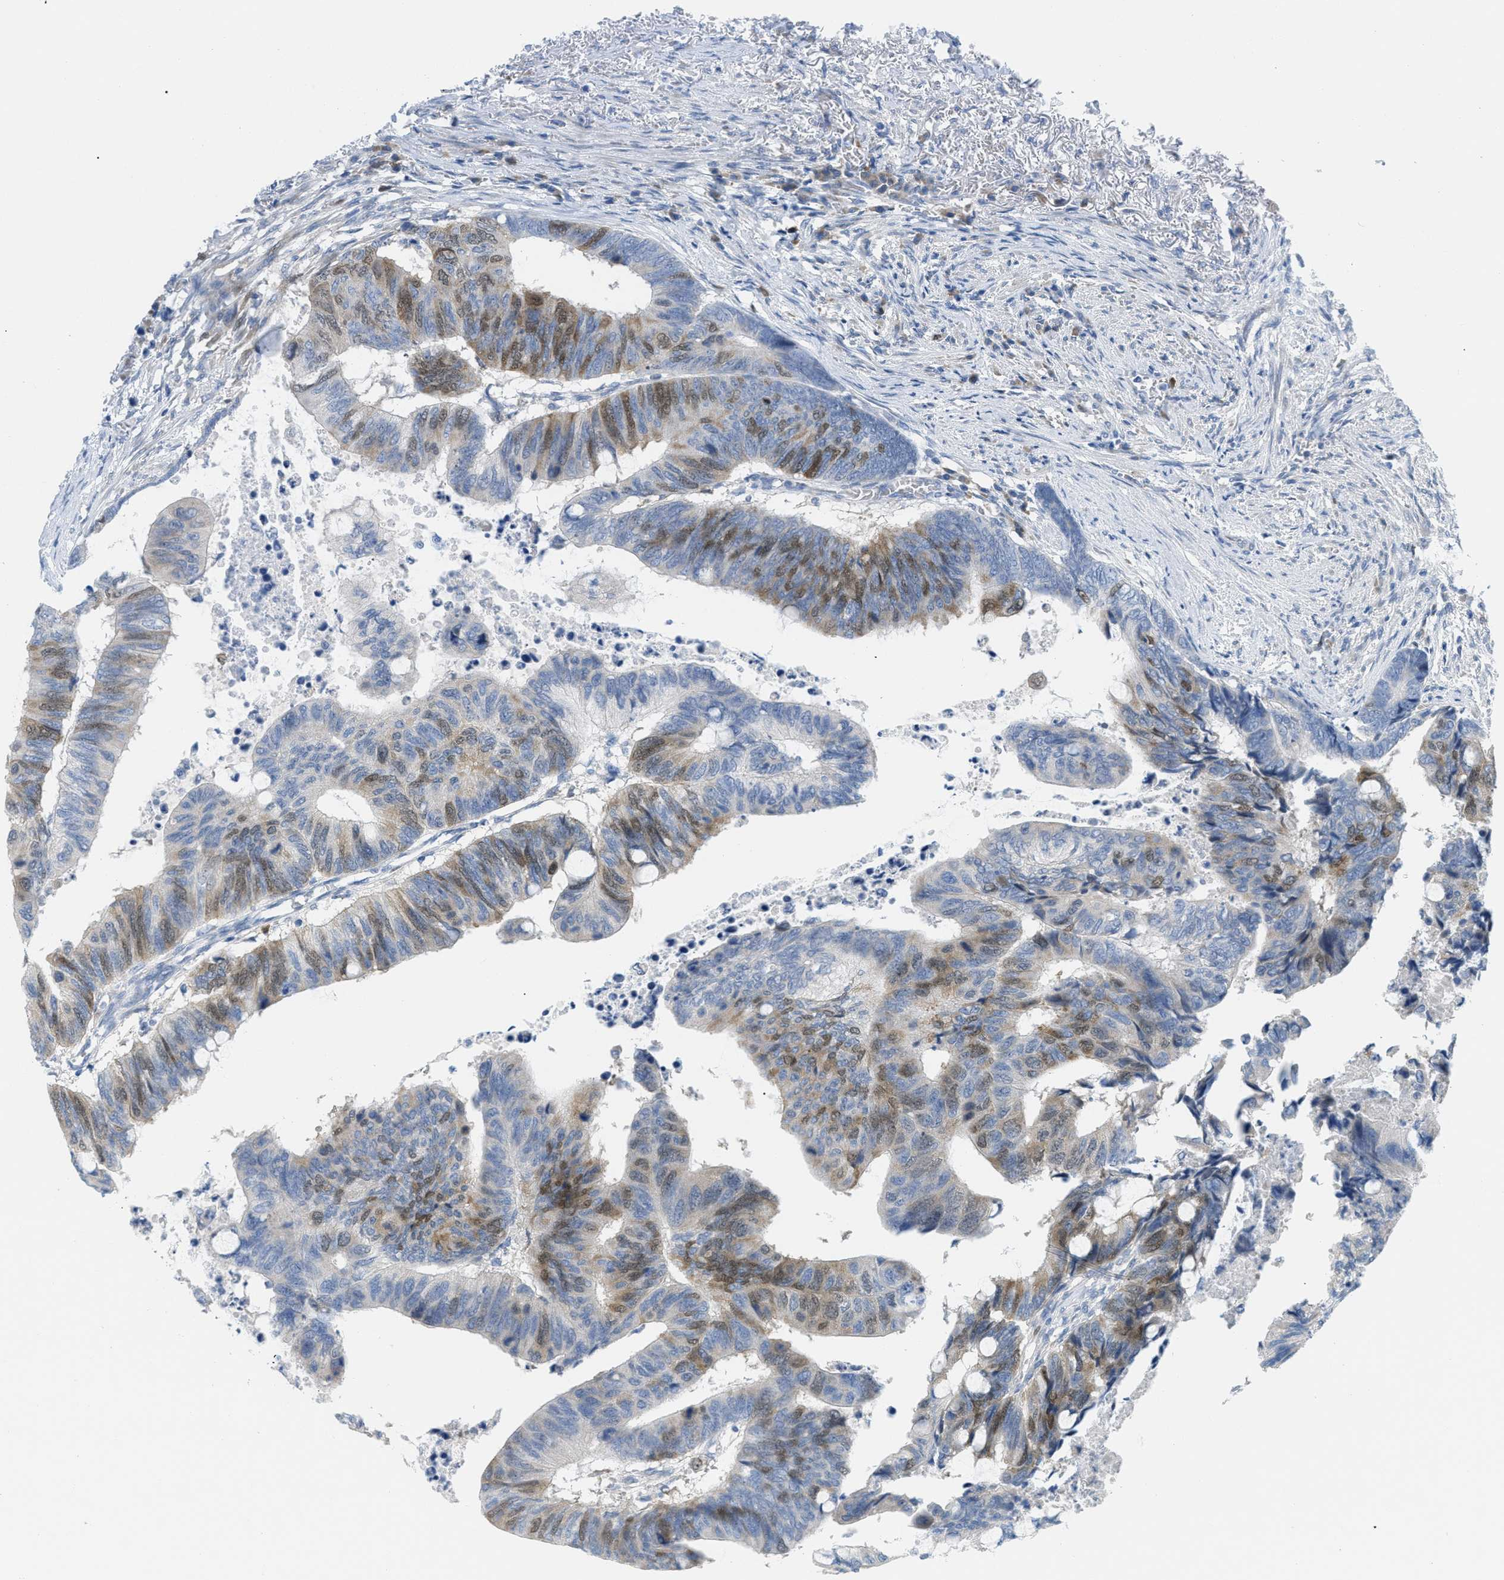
{"staining": {"intensity": "moderate", "quantity": "25%-75%", "location": "cytoplasmic/membranous,nuclear"}, "tissue": "colorectal cancer", "cell_type": "Tumor cells", "image_type": "cancer", "snomed": [{"axis": "morphology", "description": "Normal tissue, NOS"}, {"axis": "morphology", "description": "Adenocarcinoma, NOS"}, {"axis": "topography", "description": "Rectum"}, {"axis": "topography", "description": "Peripheral nerve tissue"}], "caption": "A high-resolution photomicrograph shows immunohistochemistry staining of colorectal adenocarcinoma, which exhibits moderate cytoplasmic/membranous and nuclear staining in about 25%-75% of tumor cells.", "gene": "ORC6", "patient": {"sex": "male", "age": 92}}